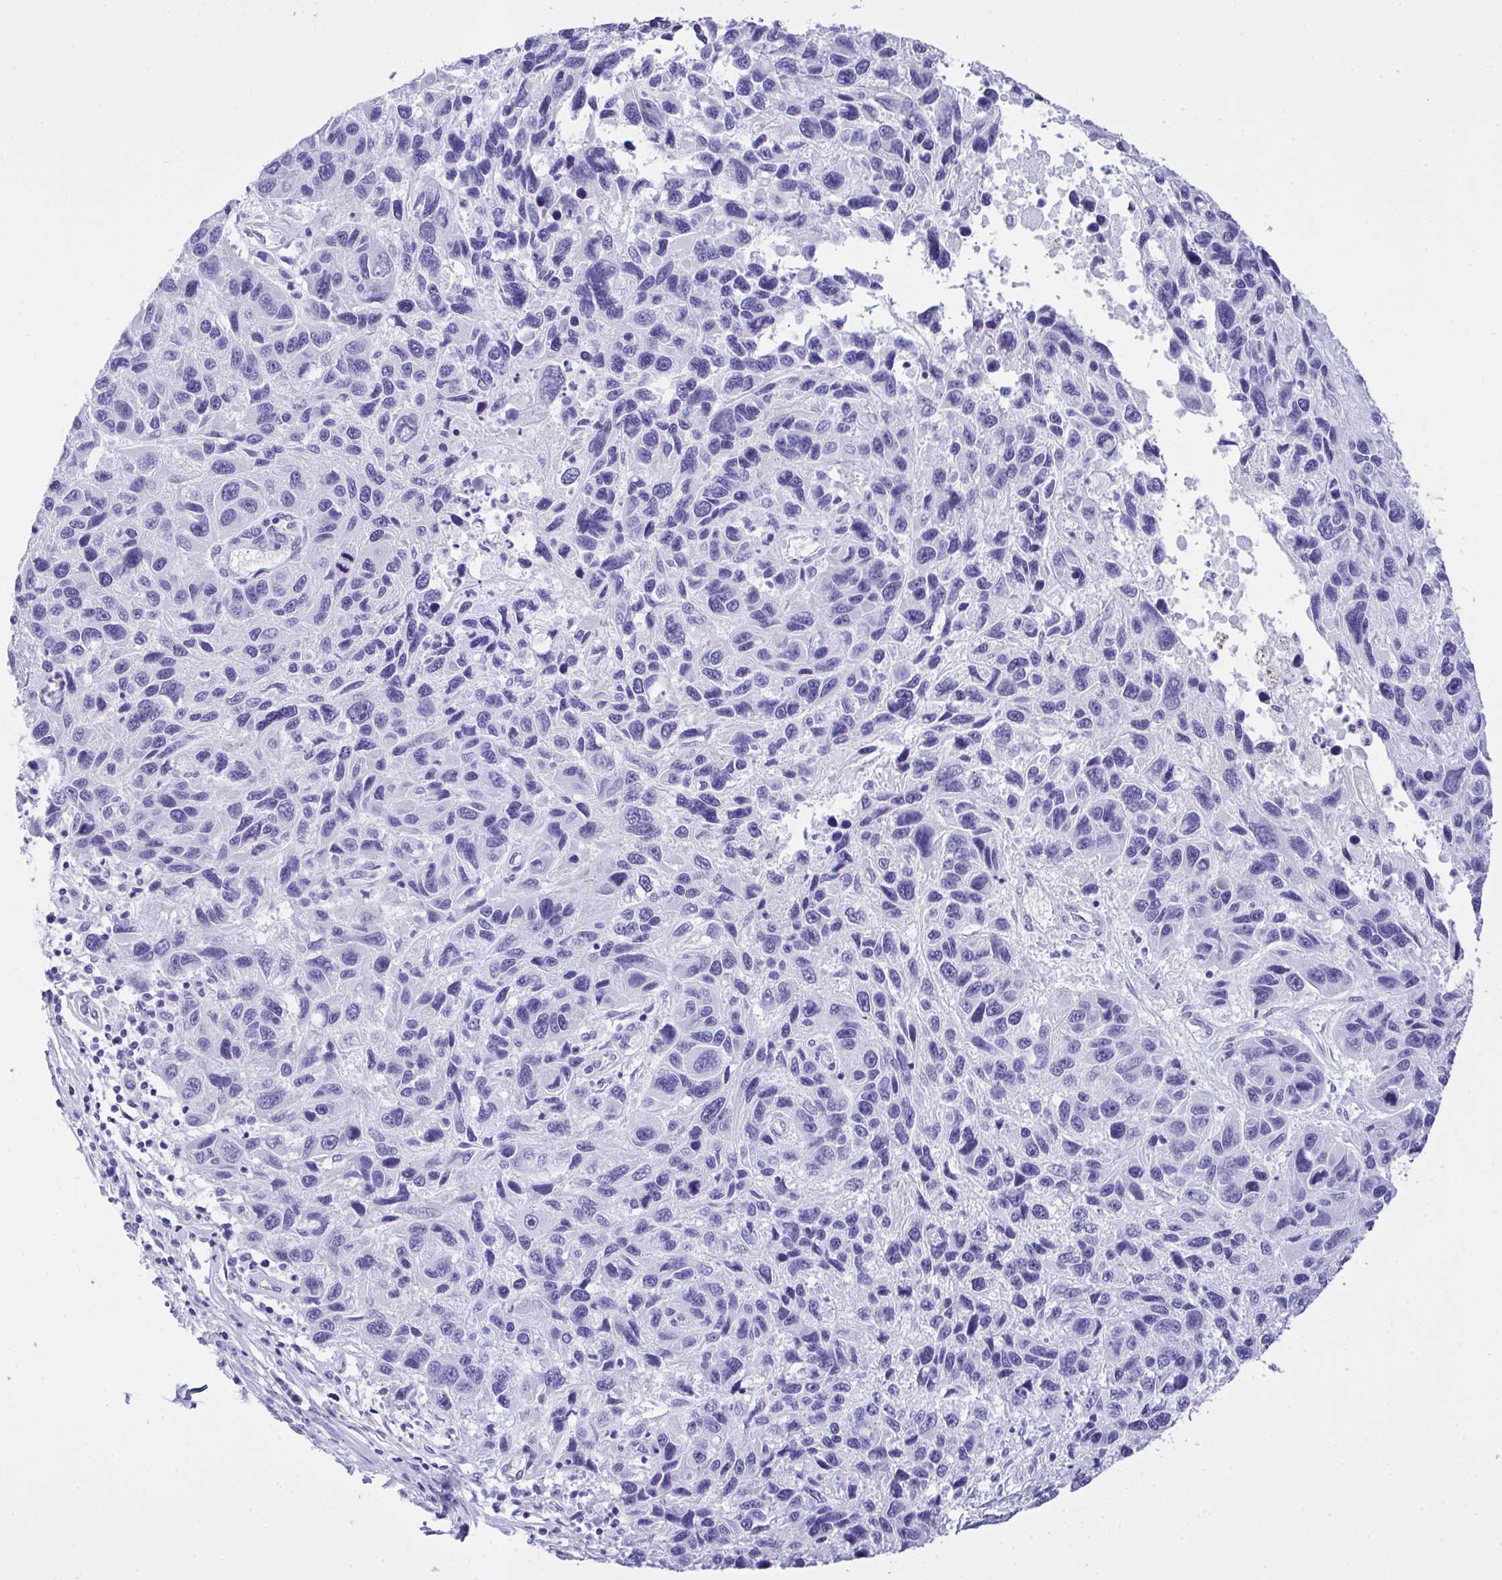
{"staining": {"intensity": "negative", "quantity": "none", "location": "none"}, "tissue": "melanoma", "cell_type": "Tumor cells", "image_type": "cancer", "snomed": [{"axis": "morphology", "description": "Malignant melanoma, NOS"}, {"axis": "topography", "description": "Skin"}], "caption": "High power microscopy micrograph of an immunohistochemistry histopathology image of malignant melanoma, revealing no significant positivity in tumor cells.", "gene": "AKR1D1", "patient": {"sex": "male", "age": 53}}